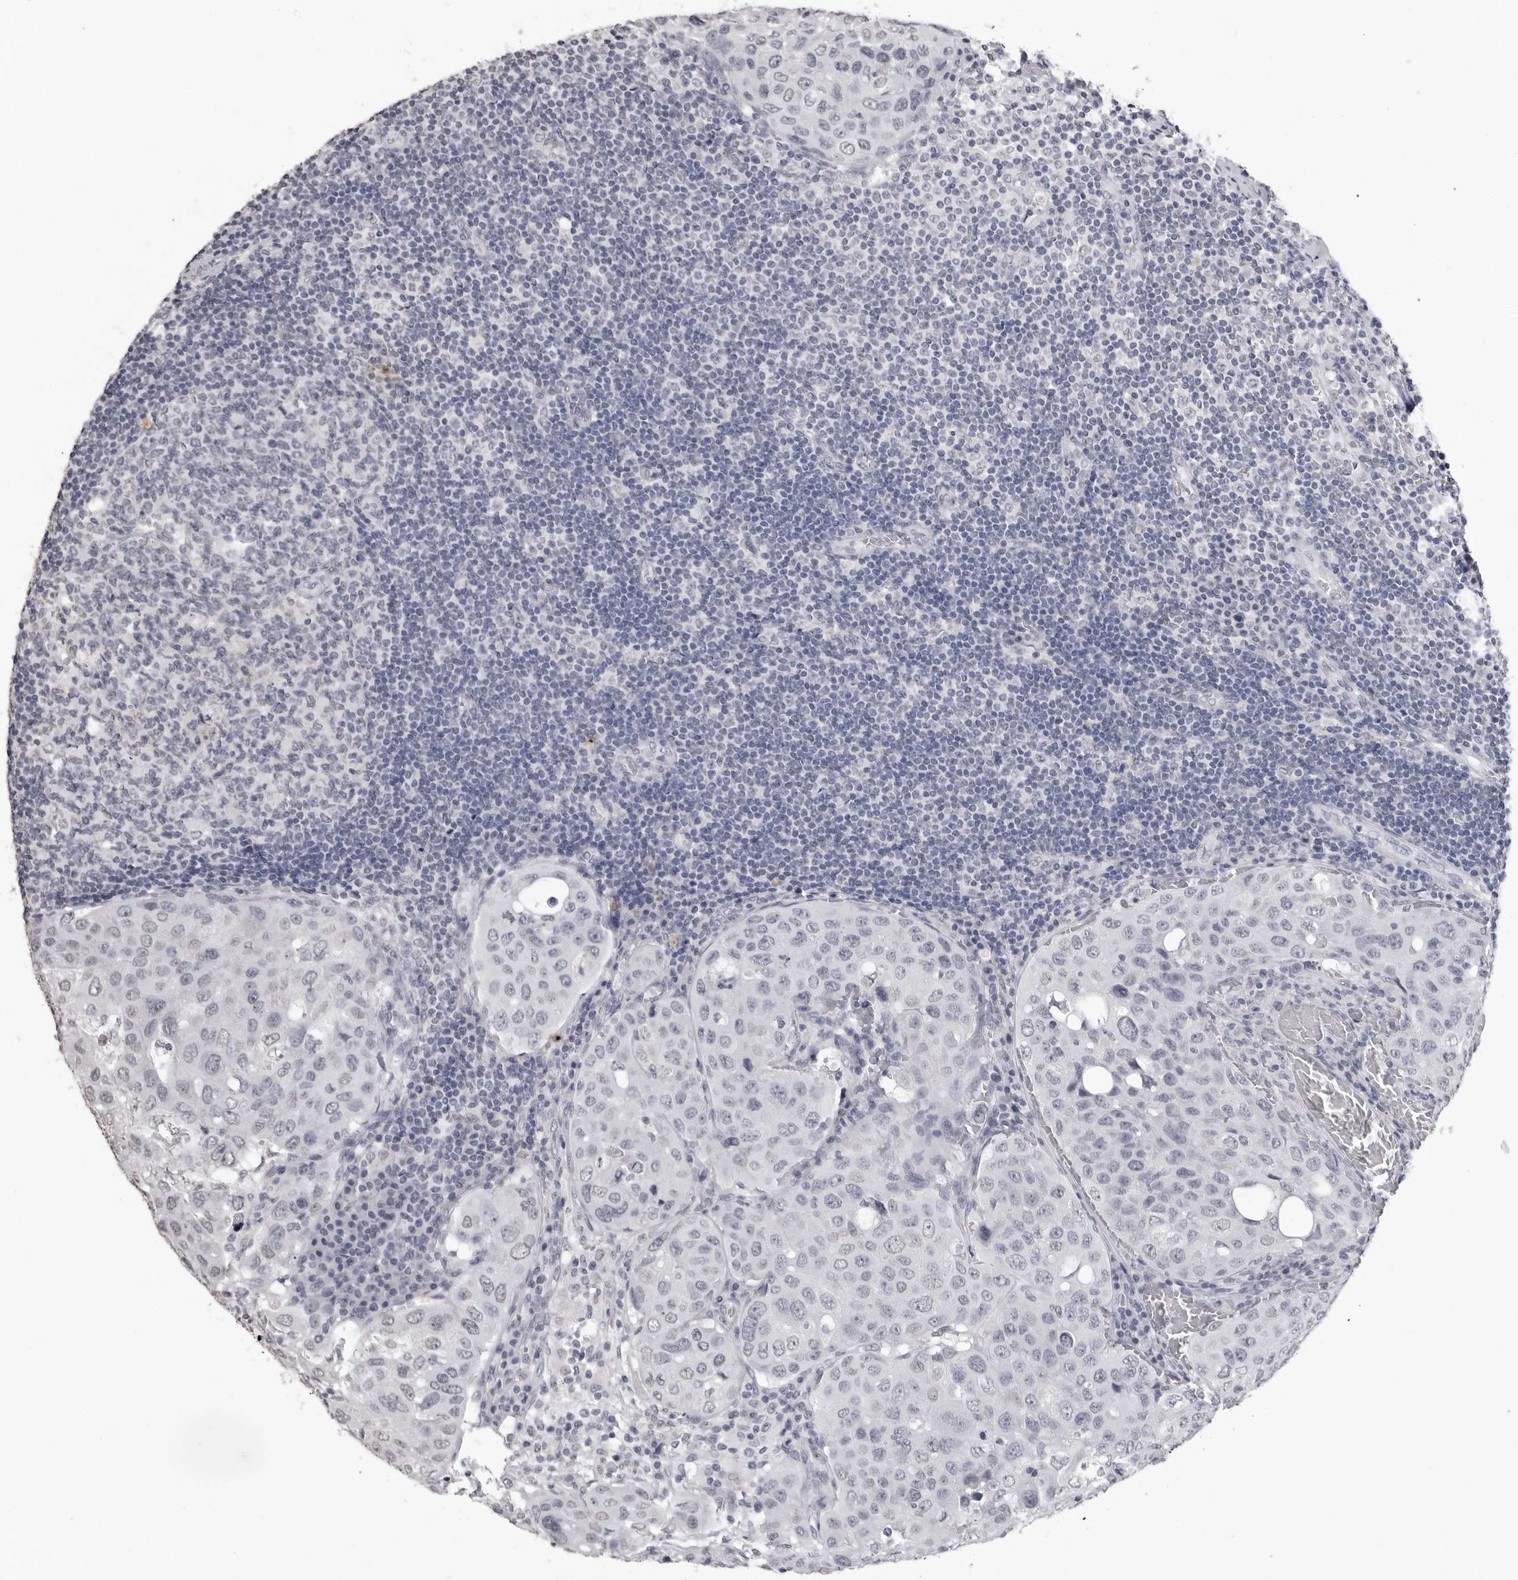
{"staining": {"intensity": "negative", "quantity": "none", "location": "none"}, "tissue": "urothelial cancer", "cell_type": "Tumor cells", "image_type": "cancer", "snomed": [{"axis": "morphology", "description": "Urothelial carcinoma, High grade"}, {"axis": "topography", "description": "Lymph node"}, {"axis": "topography", "description": "Urinary bladder"}], "caption": "Immunohistochemistry (IHC) histopathology image of neoplastic tissue: urothelial cancer stained with DAB shows no significant protein positivity in tumor cells. Nuclei are stained in blue.", "gene": "HEPACAM", "patient": {"sex": "male", "age": 51}}